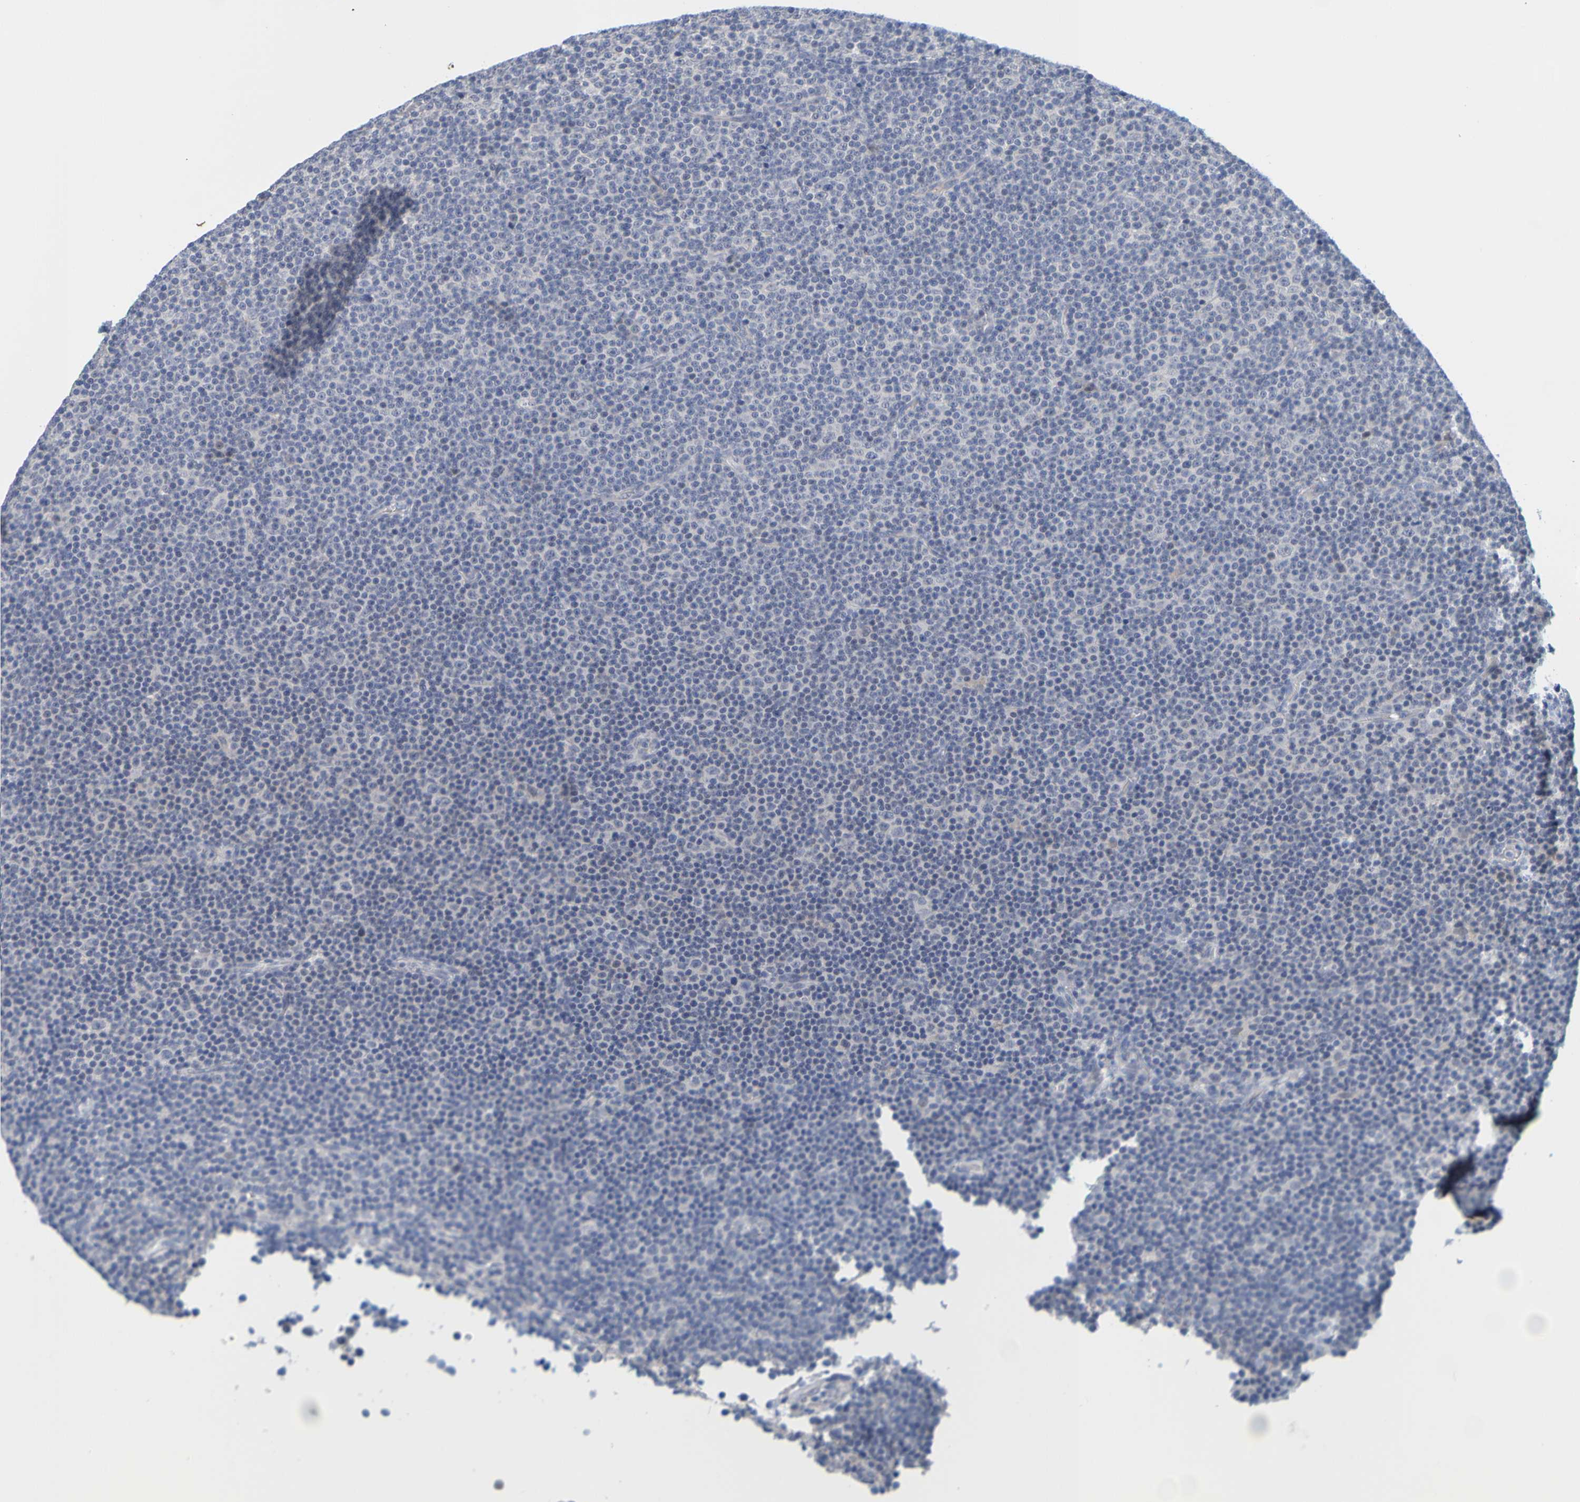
{"staining": {"intensity": "negative", "quantity": "none", "location": "none"}, "tissue": "lymphoma", "cell_type": "Tumor cells", "image_type": "cancer", "snomed": [{"axis": "morphology", "description": "Malignant lymphoma, non-Hodgkin's type, Low grade"}, {"axis": "topography", "description": "Lymph node"}], "caption": "Protein analysis of low-grade malignant lymphoma, non-Hodgkin's type shows no significant expression in tumor cells.", "gene": "ENDOU", "patient": {"sex": "female", "age": 67}}